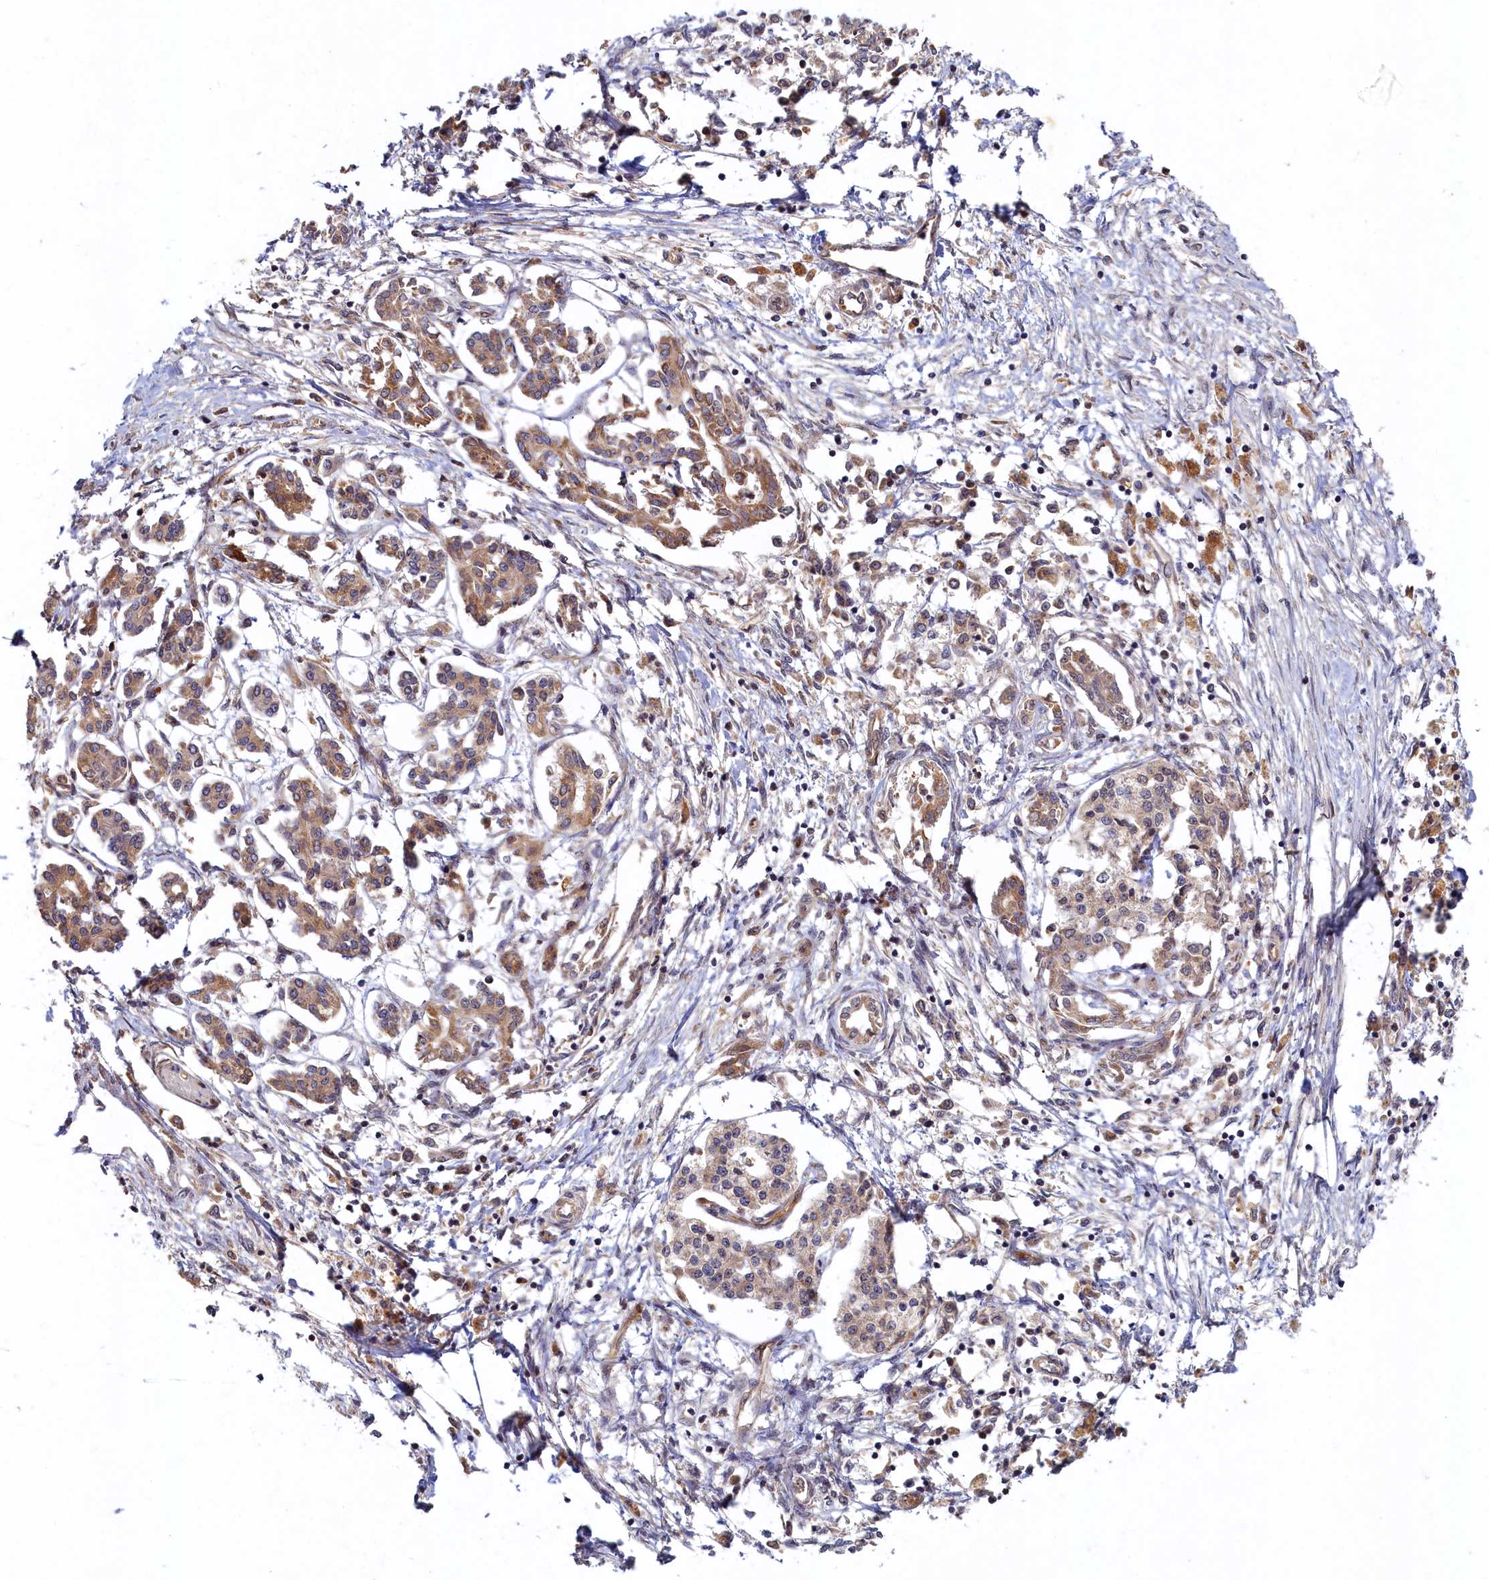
{"staining": {"intensity": "moderate", "quantity": ">75%", "location": "cytoplasmic/membranous"}, "tissue": "pancreatic cancer", "cell_type": "Tumor cells", "image_type": "cancer", "snomed": [{"axis": "morphology", "description": "Adenocarcinoma, NOS"}, {"axis": "topography", "description": "Pancreas"}], "caption": "Protein positivity by IHC reveals moderate cytoplasmic/membranous positivity in approximately >75% of tumor cells in pancreatic cancer.", "gene": "CEP20", "patient": {"sex": "female", "age": 50}}